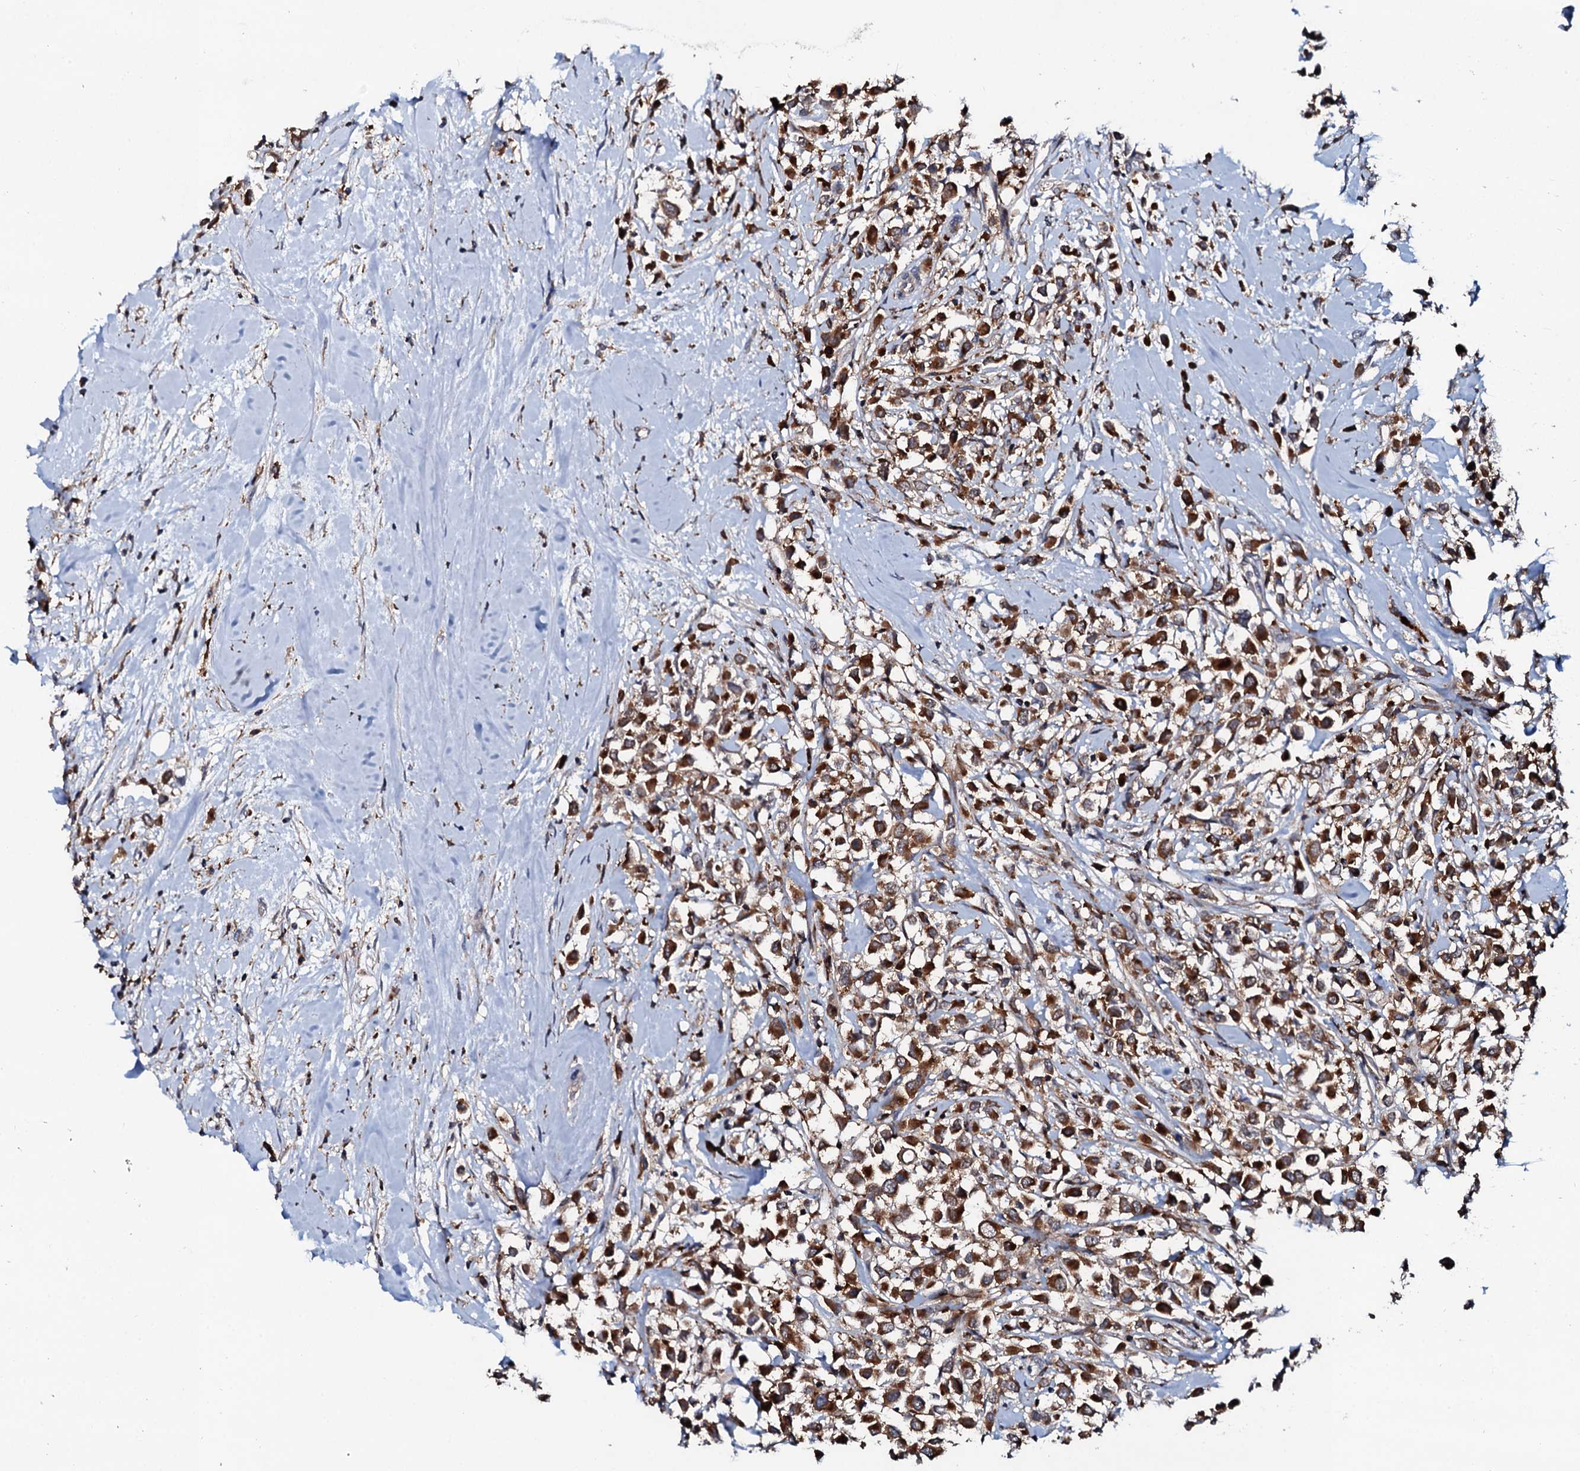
{"staining": {"intensity": "strong", "quantity": ">75%", "location": "cytoplasmic/membranous"}, "tissue": "breast cancer", "cell_type": "Tumor cells", "image_type": "cancer", "snomed": [{"axis": "morphology", "description": "Duct carcinoma"}, {"axis": "topography", "description": "Breast"}], "caption": "Protein analysis of invasive ductal carcinoma (breast) tissue reveals strong cytoplasmic/membranous positivity in approximately >75% of tumor cells. Nuclei are stained in blue.", "gene": "VAMP8", "patient": {"sex": "female", "age": 87}}